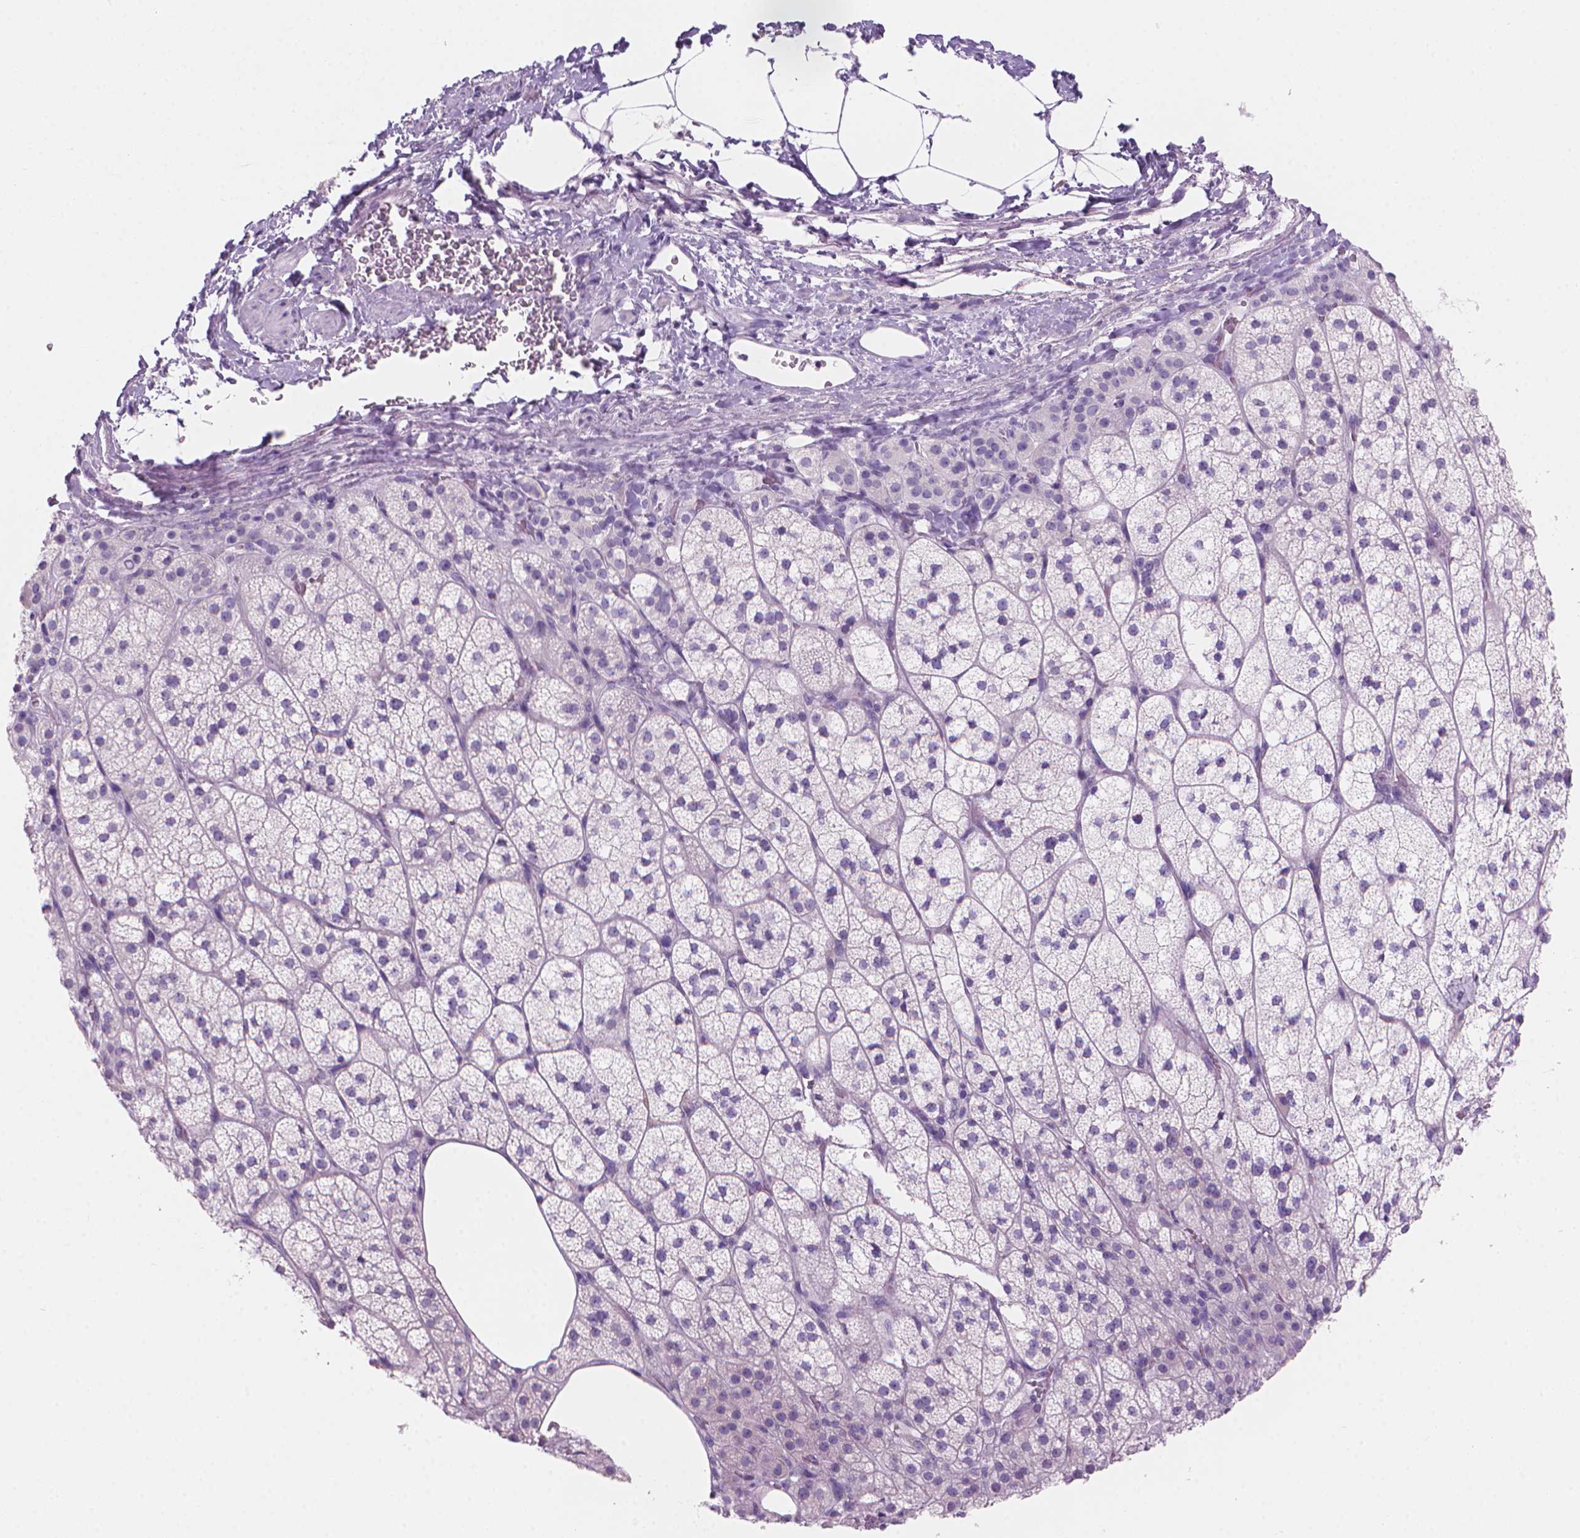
{"staining": {"intensity": "negative", "quantity": "none", "location": "none"}, "tissue": "adrenal gland", "cell_type": "Glandular cells", "image_type": "normal", "snomed": [{"axis": "morphology", "description": "Normal tissue, NOS"}, {"axis": "topography", "description": "Adrenal gland"}], "caption": "Immunohistochemical staining of benign human adrenal gland reveals no significant expression in glandular cells.", "gene": "ENSG00000187186", "patient": {"sex": "female", "age": 60}}